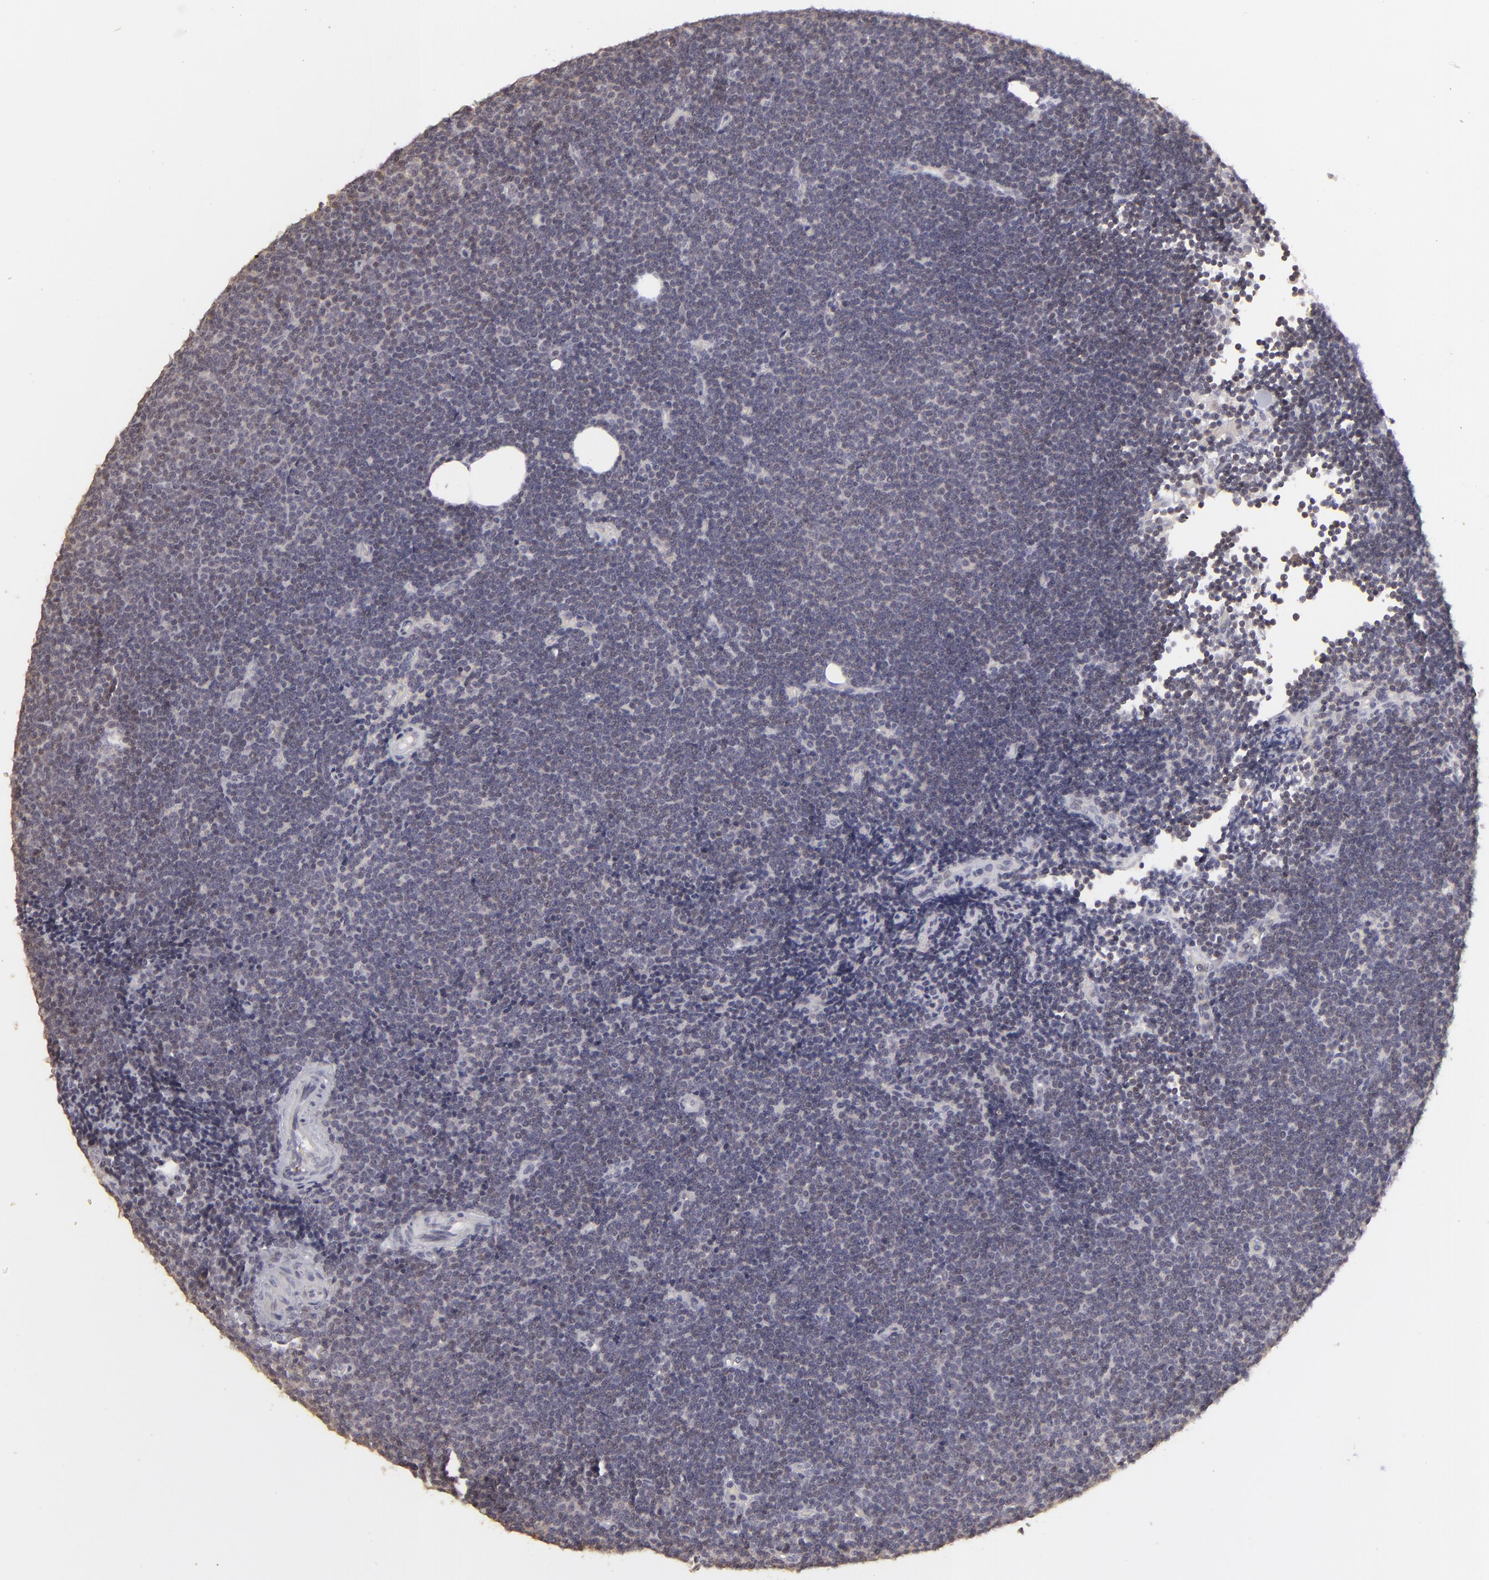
{"staining": {"intensity": "negative", "quantity": "none", "location": "none"}, "tissue": "lymphoma", "cell_type": "Tumor cells", "image_type": "cancer", "snomed": [{"axis": "morphology", "description": "Malignant lymphoma, non-Hodgkin's type, Low grade"}, {"axis": "topography", "description": "Lymph node"}], "caption": "DAB (3,3'-diaminobenzidine) immunohistochemical staining of human malignant lymphoma, non-Hodgkin's type (low-grade) reveals no significant staining in tumor cells. (DAB (3,3'-diaminobenzidine) immunohistochemistry (IHC), high magnification).", "gene": "CLDN2", "patient": {"sex": "female", "age": 73}}